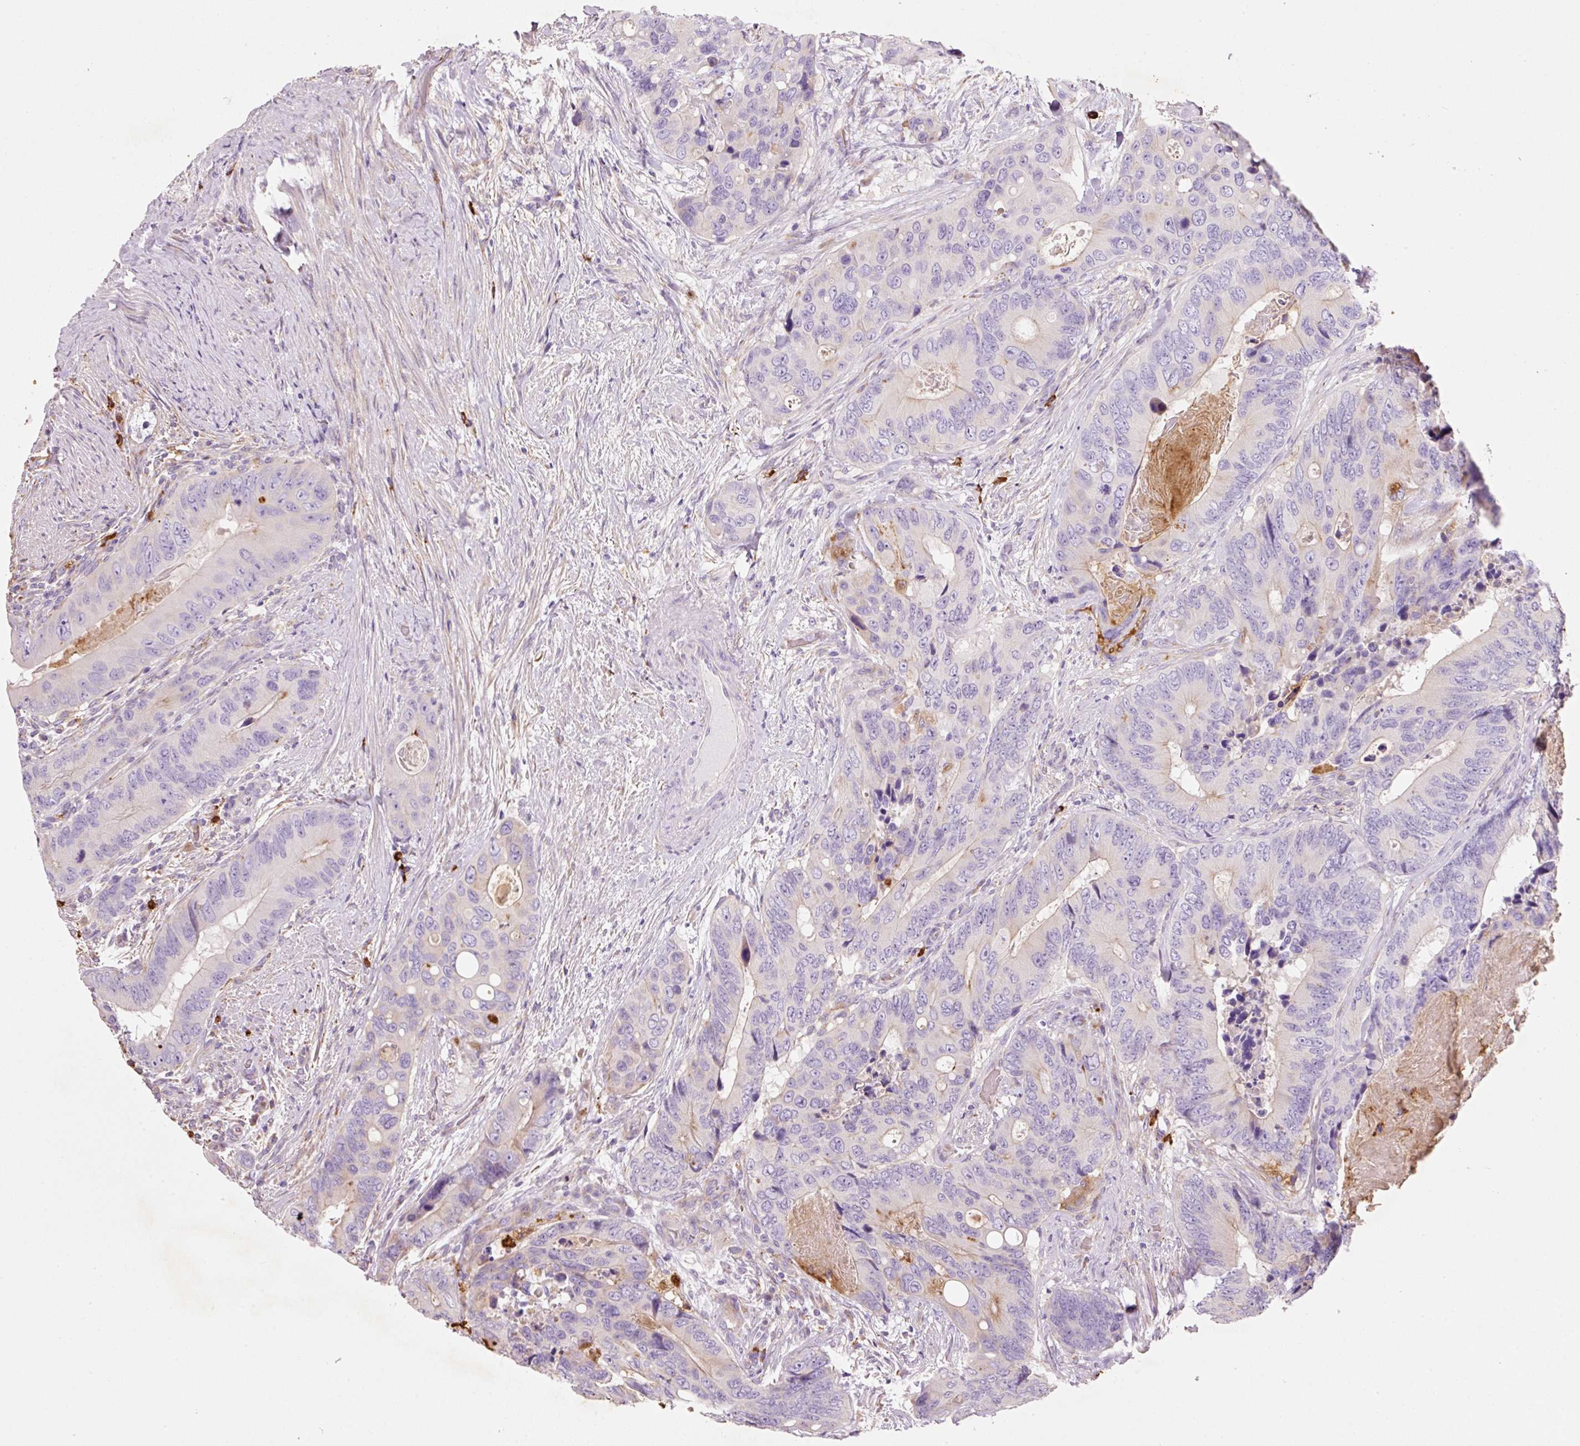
{"staining": {"intensity": "negative", "quantity": "none", "location": "none"}, "tissue": "colorectal cancer", "cell_type": "Tumor cells", "image_type": "cancer", "snomed": [{"axis": "morphology", "description": "Adenocarcinoma, NOS"}, {"axis": "topography", "description": "Colon"}], "caption": "DAB (3,3'-diaminobenzidine) immunohistochemical staining of colorectal cancer (adenocarcinoma) demonstrates no significant staining in tumor cells.", "gene": "TMC8", "patient": {"sex": "male", "age": 84}}